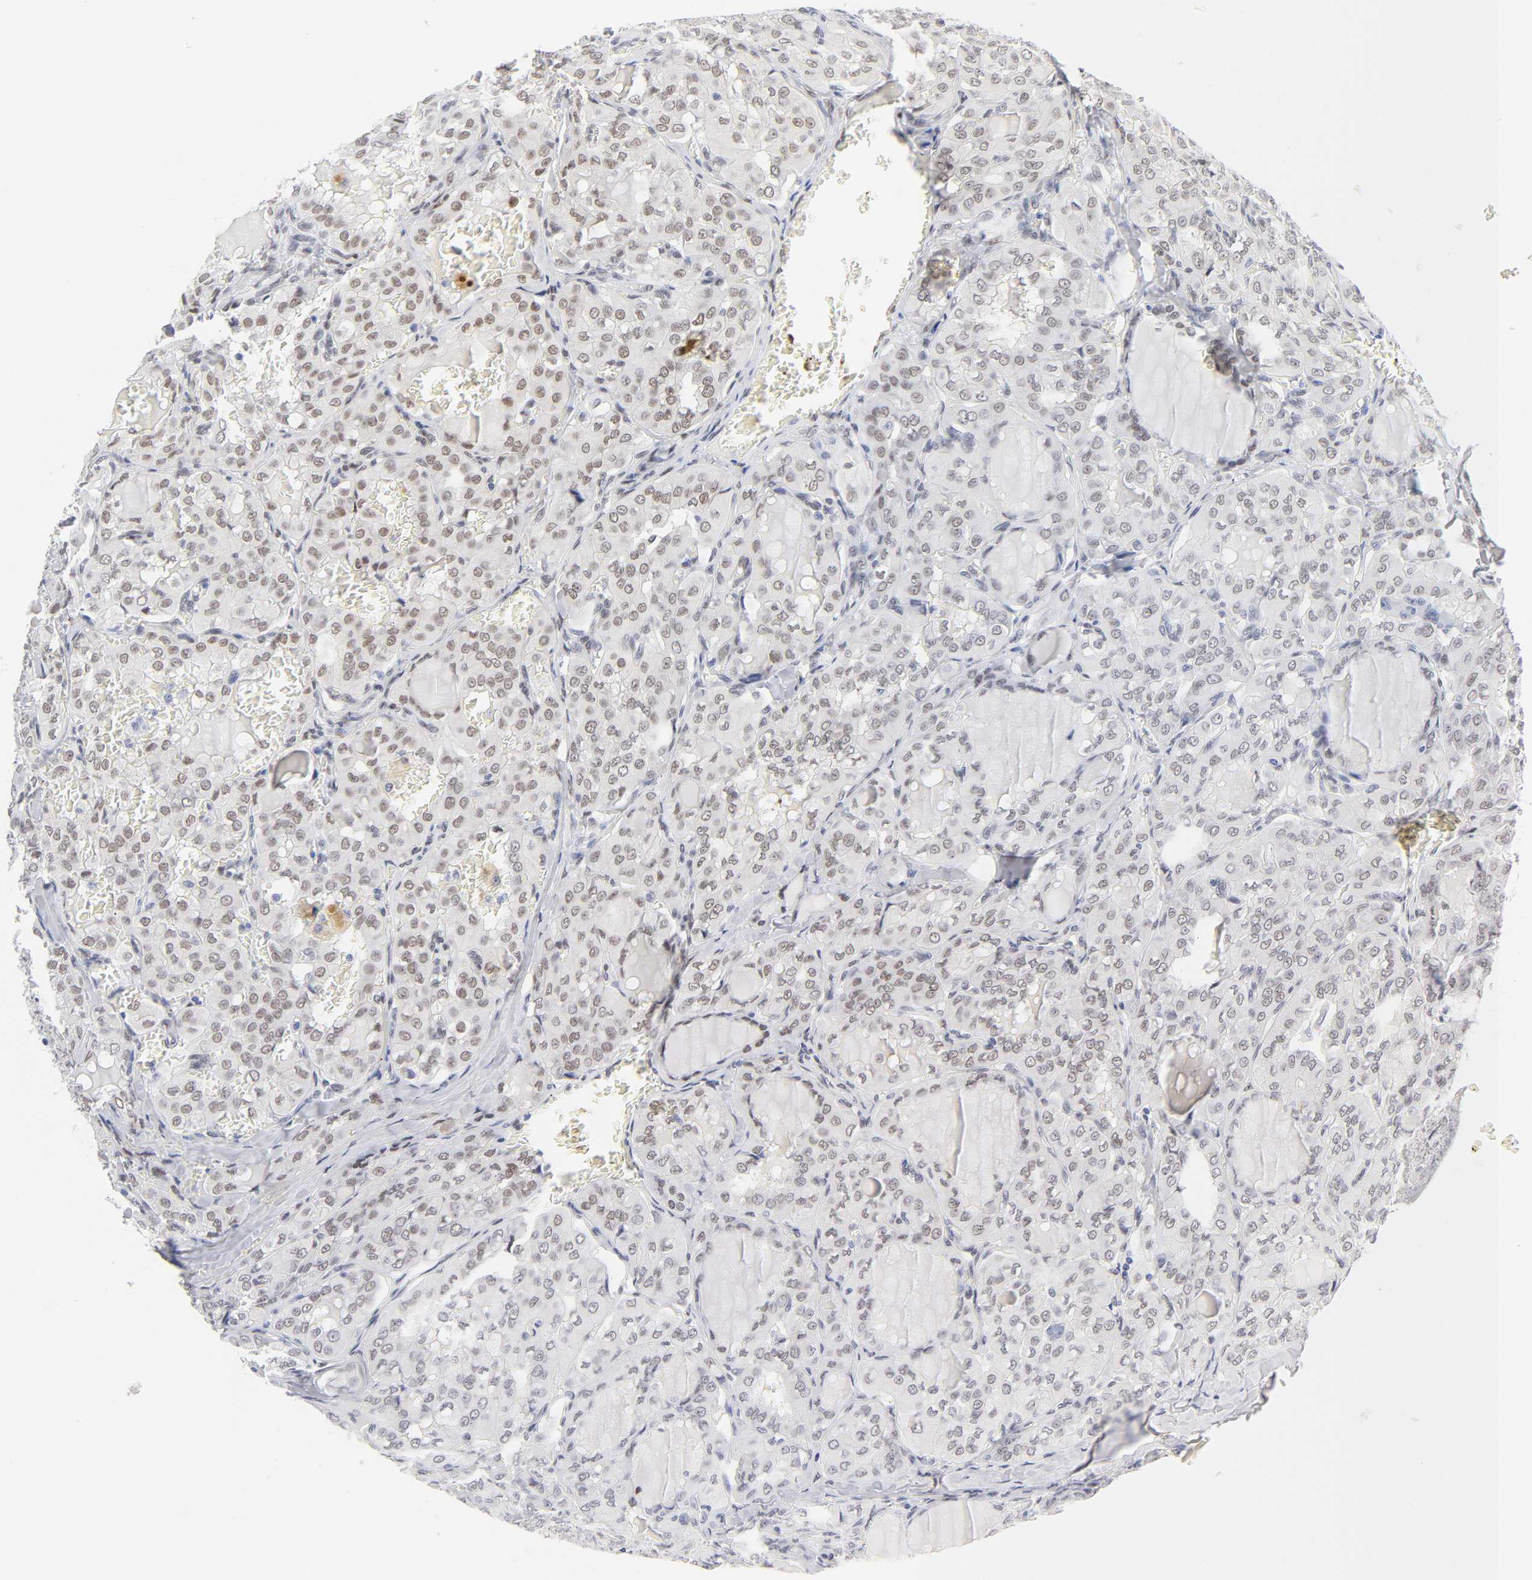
{"staining": {"intensity": "weak", "quantity": ">75%", "location": "nuclear"}, "tissue": "thyroid cancer", "cell_type": "Tumor cells", "image_type": "cancer", "snomed": [{"axis": "morphology", "description": "Papillary adenocarcinoma, NOS"}, {"axis": "topography", "description": "Thyroid gland"}], "caption": "Immunohistochemistry staining of thyroid cancer, which exhibits low levels of weak nuclear positivity in about >75% of tumor cells indicating weak nuclear protein staining. The staining was performed using DAB (3,3'-diaminobenzidine) (brown) for protein detection and nuclei were counterstained in hematoxylin (blue).", "gene": "NFIC", "patient": {"sex": "male", "age": 20}}